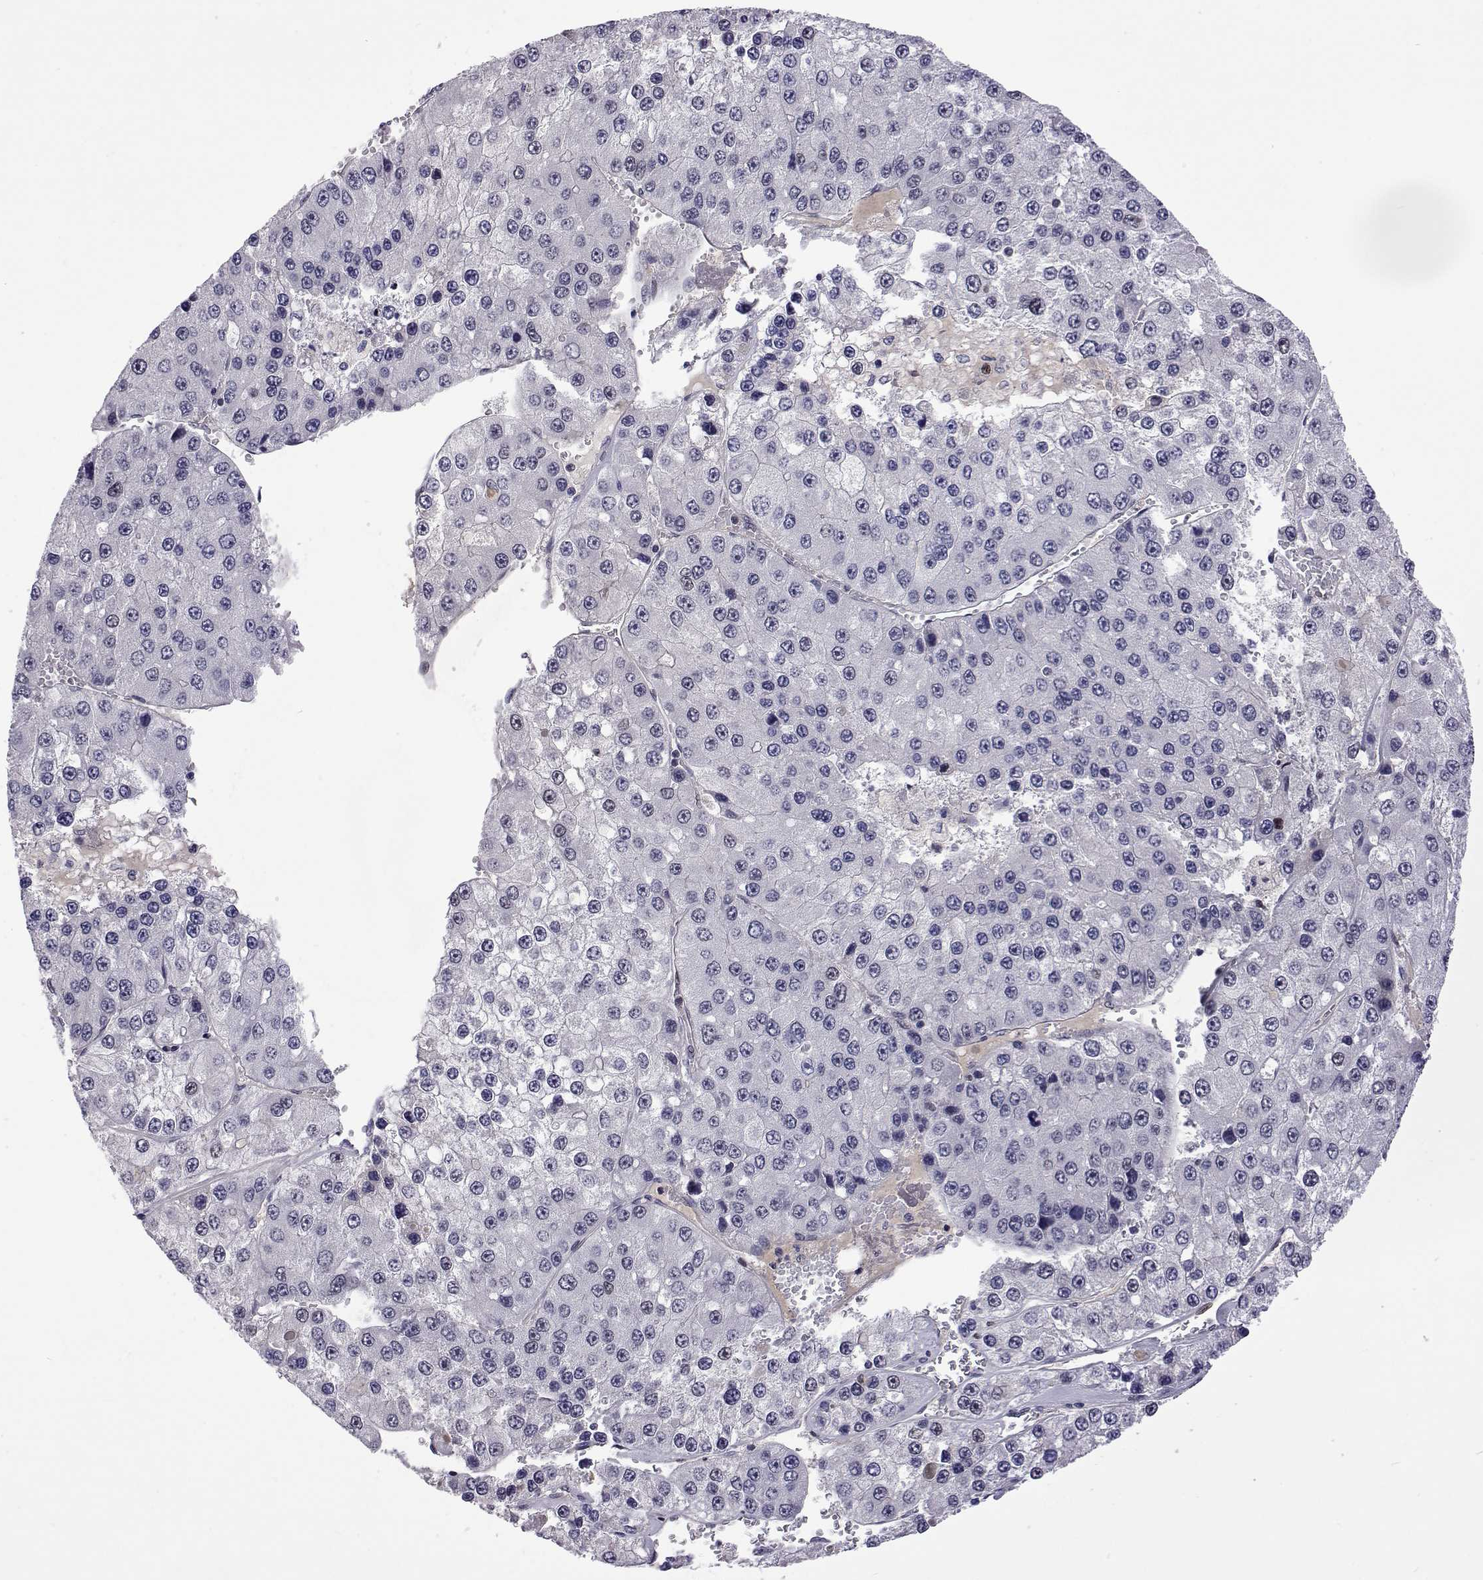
{"staining": {"intensity": "negative", "quantity": "none", "location": "none"}, "tissue": "liver cancer", "cell_type": "Tumor cells", "image_type": "cancer", "snomed": [{"axis": "morphology", "description": "Carcinoma, Hepatocellular, NOS"}, {"axis": "topography", "description": "Liver"}], "caption": "There is no significant positivity in tumor cells of liver cancer.", "gene": "TCF15", "patient": {"sex": "female", "age": 73}}